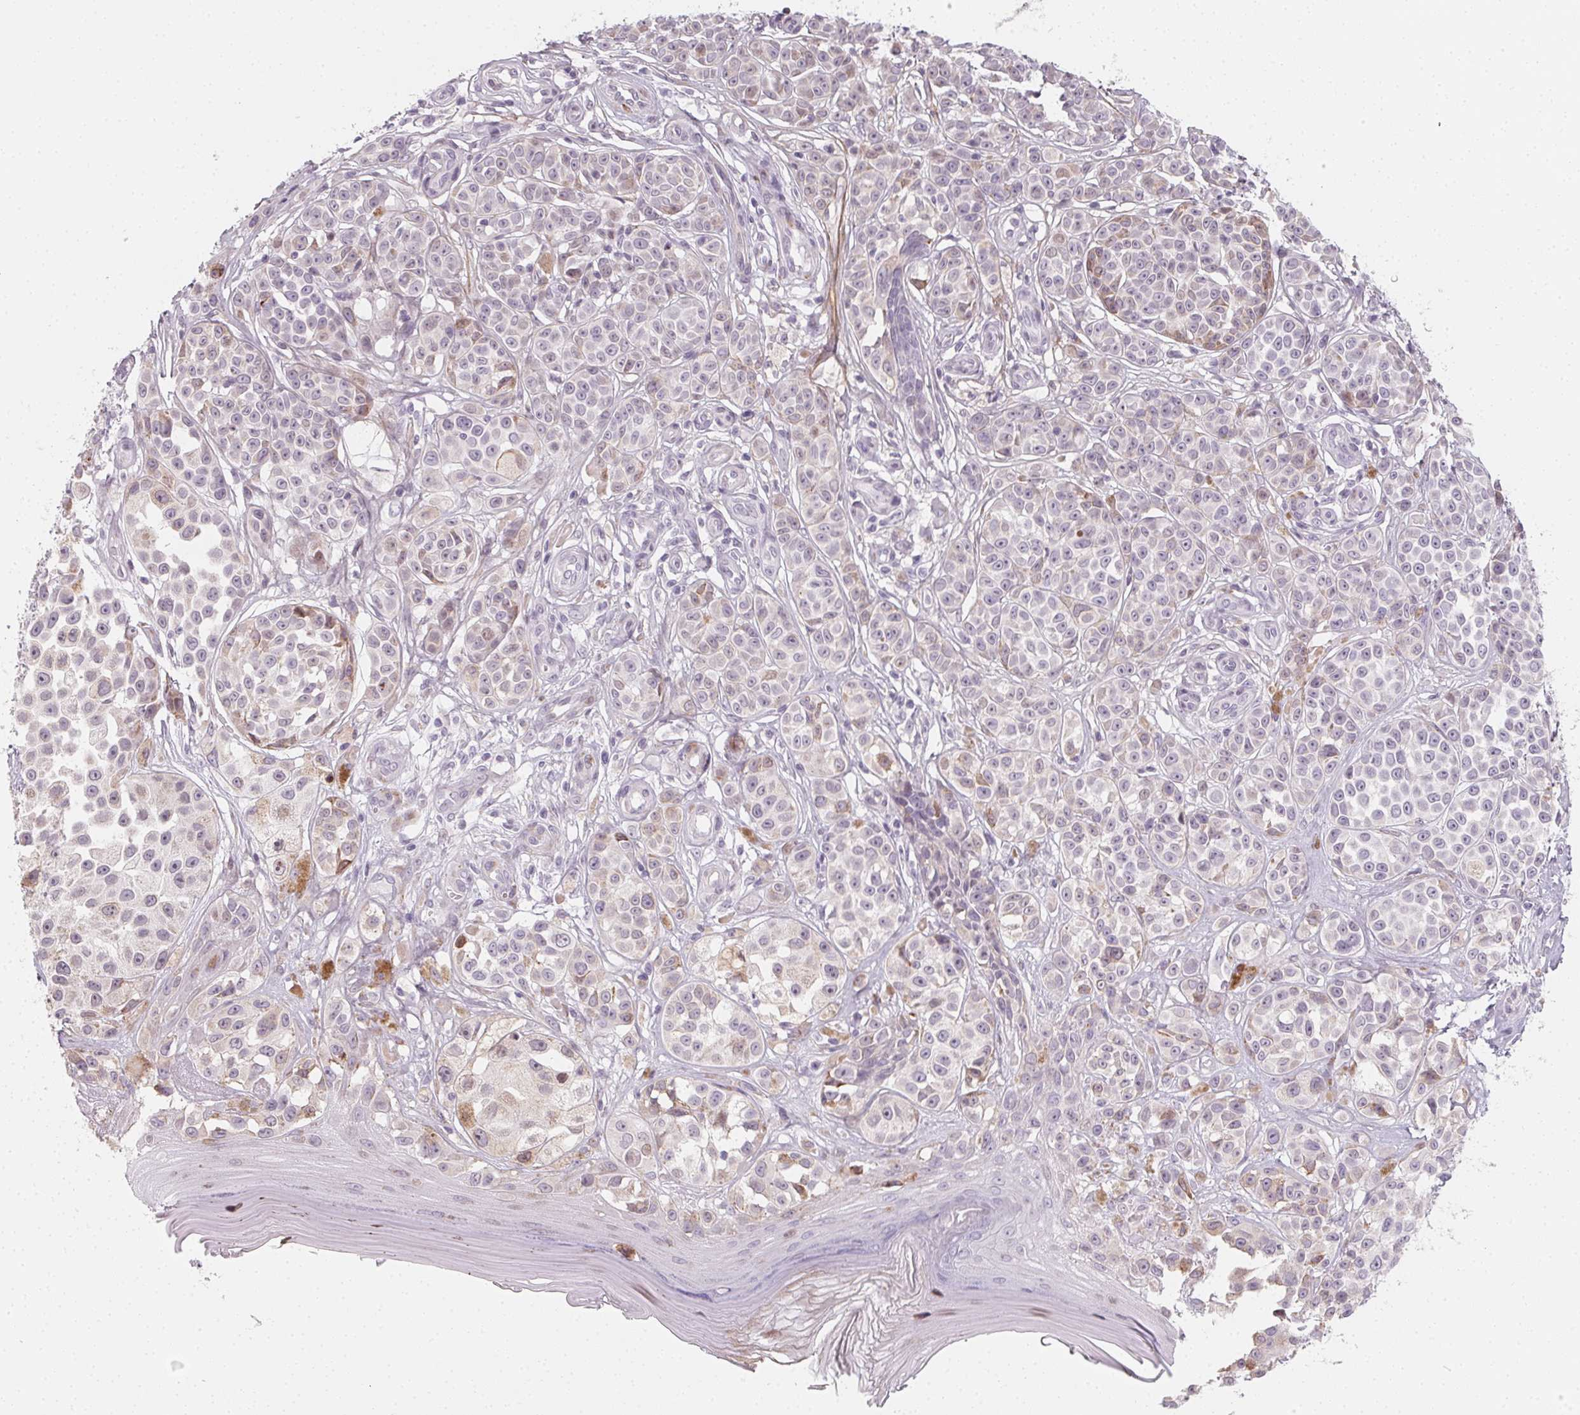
{"staining": {"intensity": "weak", "quantity": "<25%", "location": "cytoplasmic/membranous"}, "tissue": "melanoma", "cell_type": "Tumor cells", "image_type": "cancer", "snomed": [{"axis": "morphology", "description": "Malignant melanoma, NOS"}, {"axis": "topography", "description": "Skin"}], "caption": "Immunohistochemistry of malignant melanoma shows no positivity in tumor cells. Nuclei are stained in blue.", "gene": "CCDC96", "patient": {"sex": "female", "age": 90}}